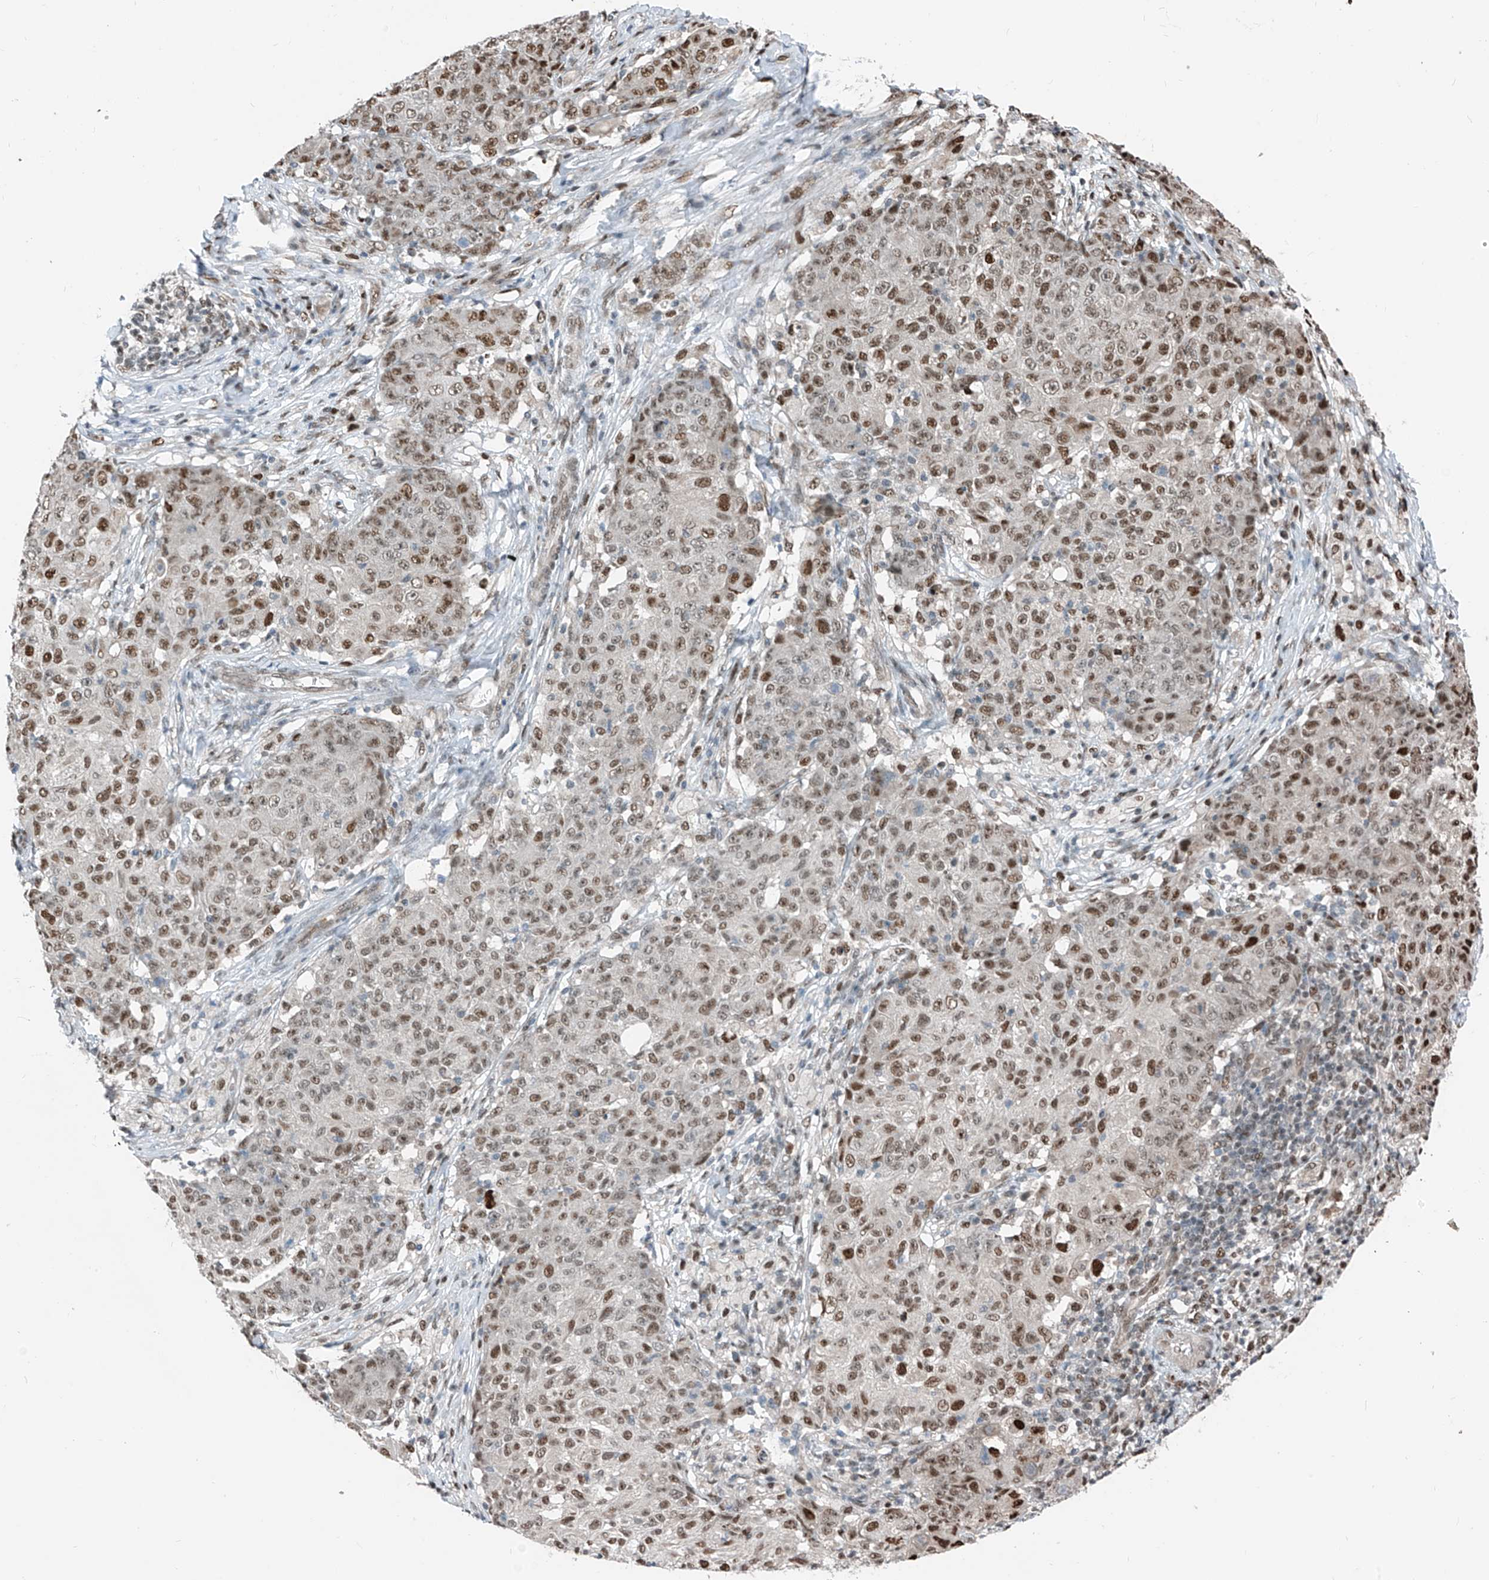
{"staining": {"intensity": "moderate", "quantity": ">75%", "location": "nuclear"}, "tissue": "ovarian cancer", "cell_type": "Tumor cells", "image_type": "cancer", "snomed": [{"axis": "morphology", "description": "Carcinoma, endometroid"}, {"axis": "topography", "description": "Ovary"}], "caption": "A photomicrograph showing moderate nuclear expression in approximately >75% of tumor cells in ovarian endometroid carcinoma, as visualized by brown immunohistochemical staining.", "gene": "RBP7", "patient": {"sex": "female", "age": 42}}